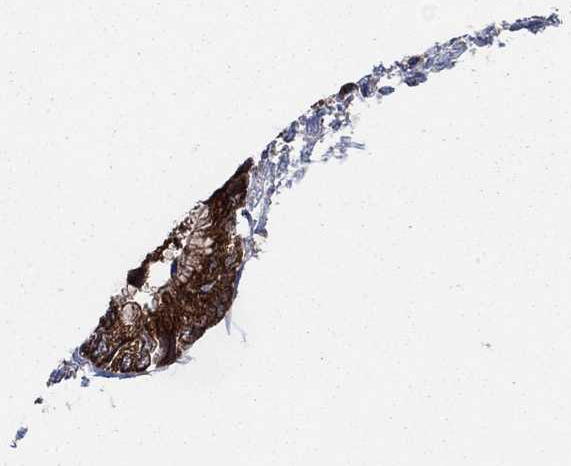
{"staining": {"intensity": "strong", "quantity": ">75%", "location": "cytoplasmic/membranous"}, "tissue": "cervical cancer", "cell_type": "Tumor cells", "image_type": "cancer", "snomed": [{"axis": "morphology", "description": "Adenocarcinoma, NOS"}, {"axis": "topography", "description": "Cervix"}], "caption": "Immunohistochemistry (IHC) histopathology image of cervical adenocarcinoma stained for a protein (brown), which exhibits high levels of strong cytoplasmic/membranous staining in approximately >75% of tumor cells.", "gene": "HID1", "patient": {"sex": "female", "age": 44}}